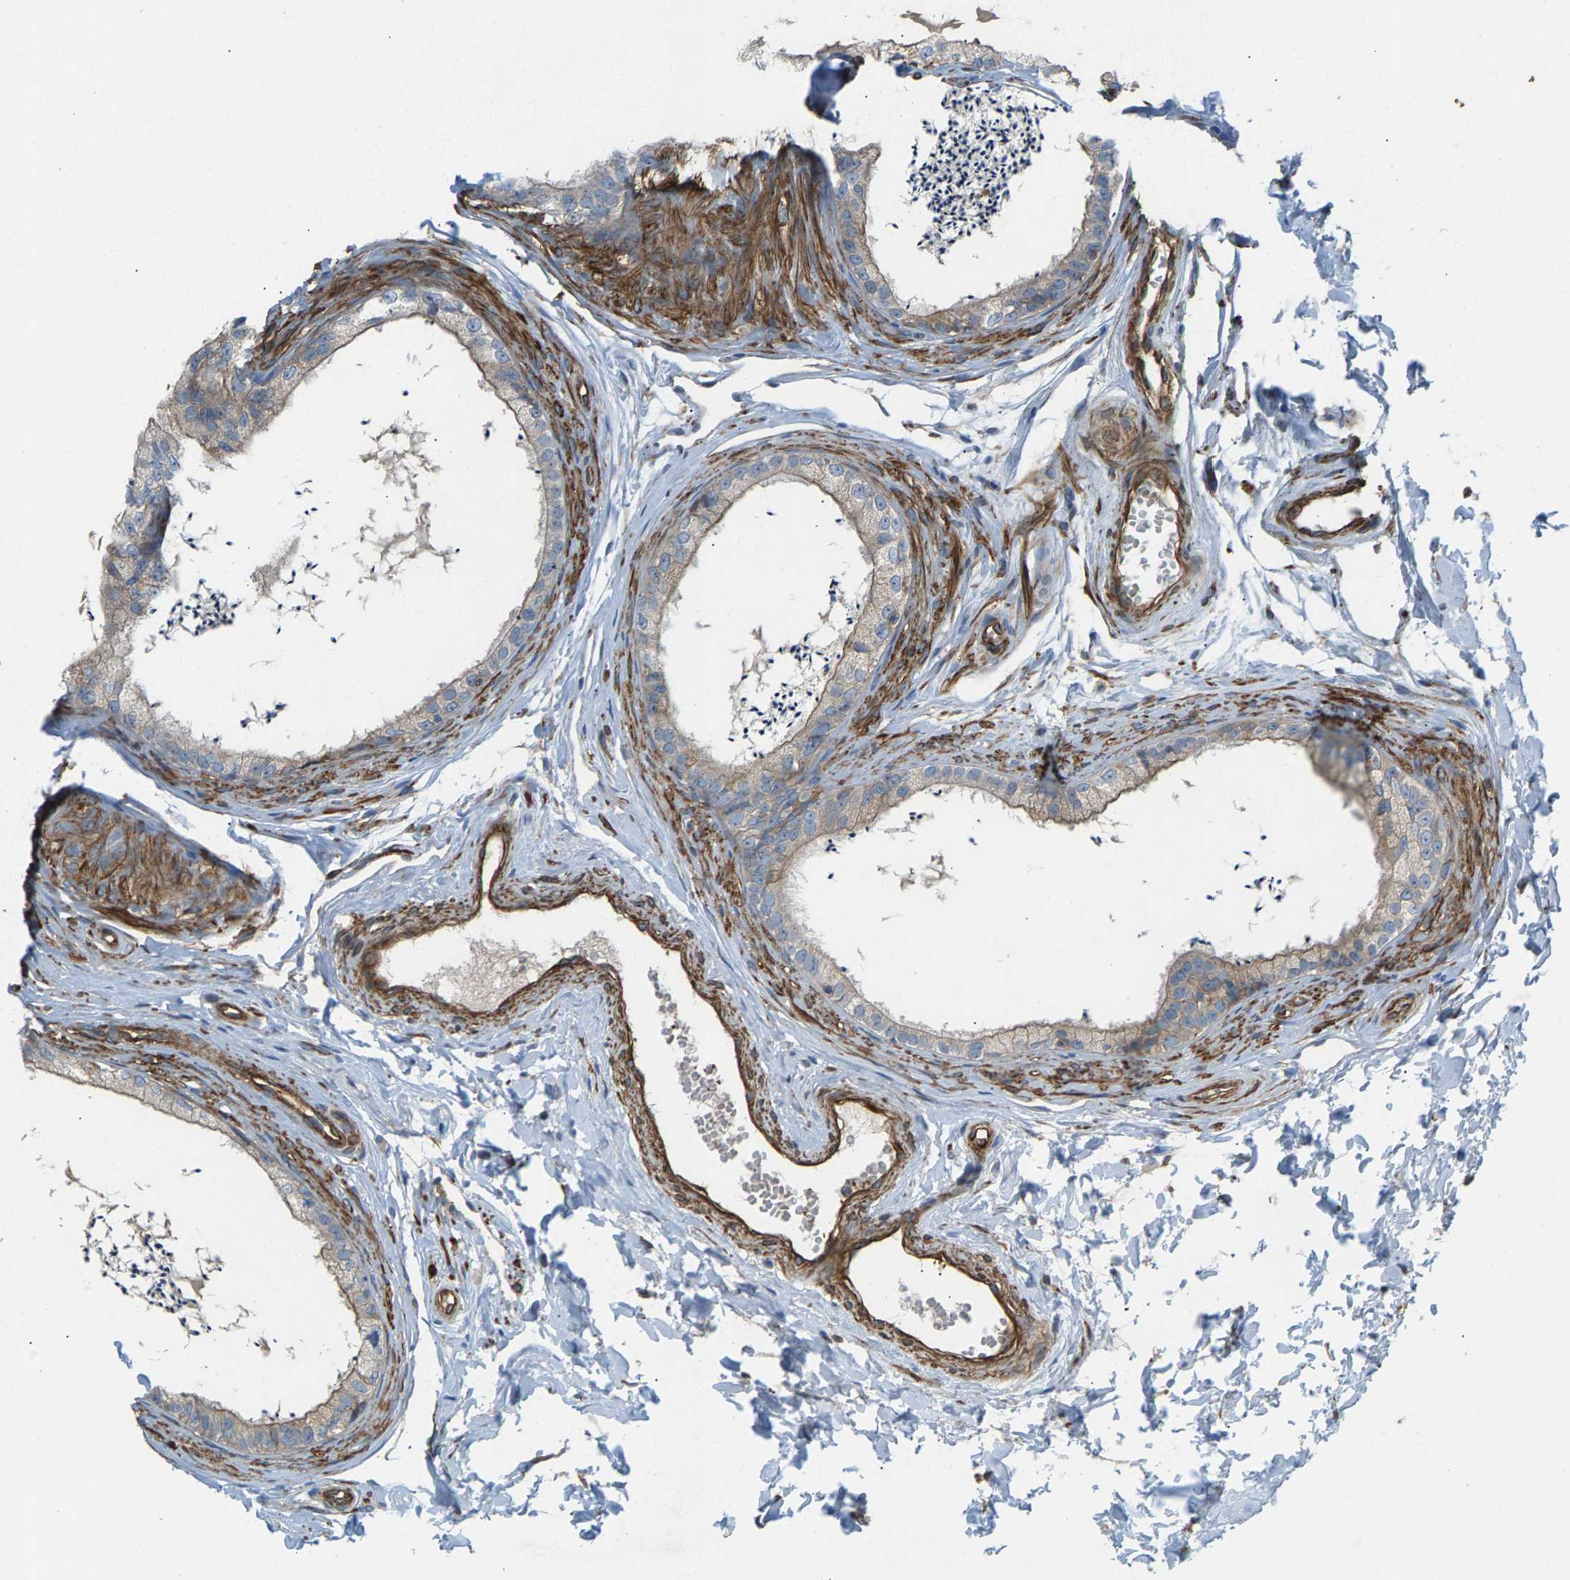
{"staining": {"intensity": "moderate", "quantity": "25%-75%", "location": "cytoplasmic/membranous"}, "tissue": "epididymis", "cell_type": "Glandular cells", "image_type": "normal", "snomed": [{"axis": "morphology", "description": "Normal tissue, NOS"}, {"axis": "topography", "description": "Epididymis"}], "caption": "Moderate cytoplasmic/membranous positivity for a protein is seen in approximately 25%-75% of glandular cells of unremarkable epididymis using immunohistochemistry.", "gene": "PDCL", "patient": {"sex": "male", "age": 56}}